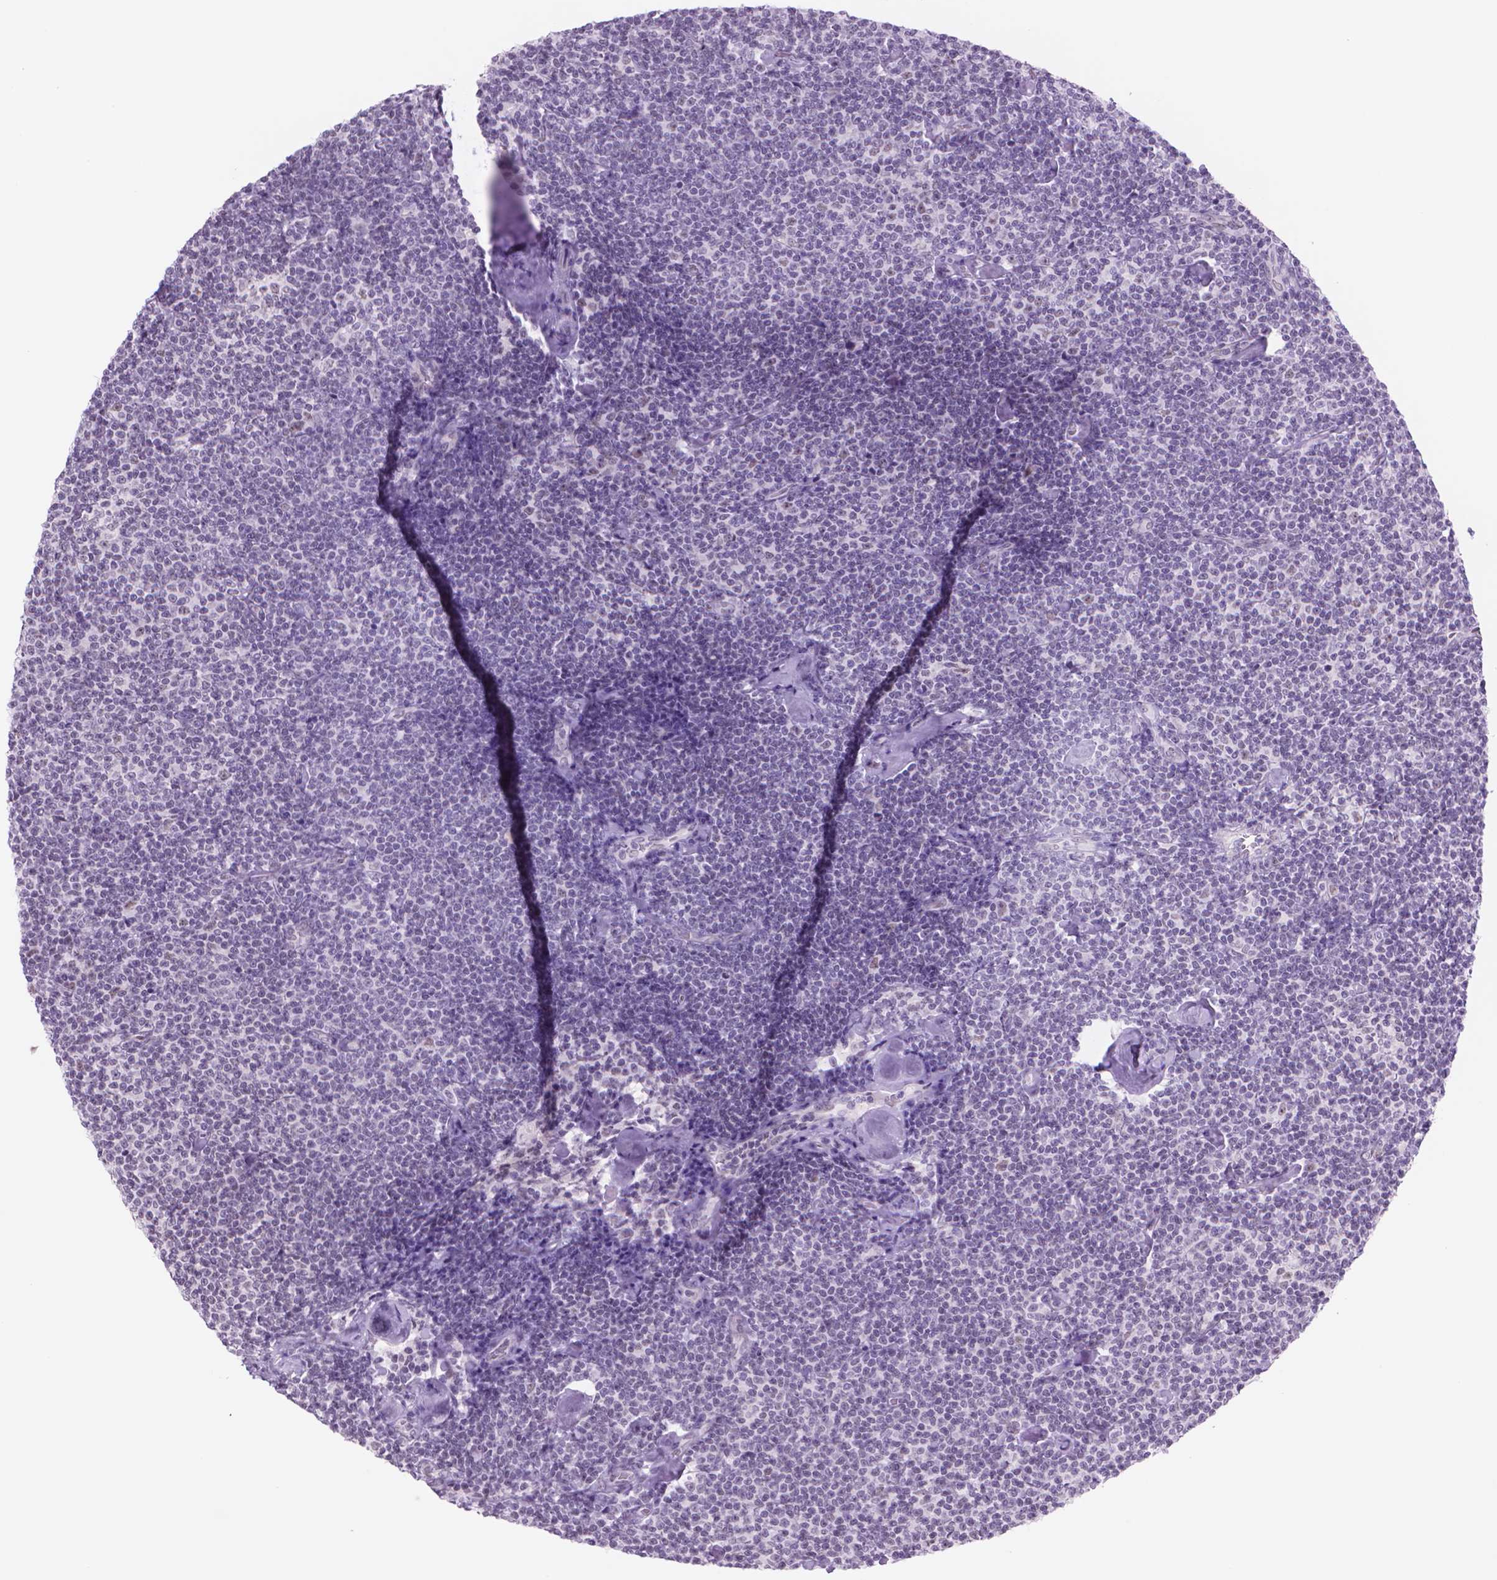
{"staining": {"intensity": "moderate", "quantity": "<25%", "location": "nuclear"}, "tissue": "lymphoma", "cell_type": "Tumor cells", "image_type": "cancer", "snomed": [{"axis": "morphology", "description": "Malignant lymphoma, non-Hodgkin's type, Low grade"}, {"axis": "topography", "description": "Lymph node"}], "caption": "A high-resolution image shows IHC staining of lymphoma, which reveals moderate nuclear staining in about <25% of tumor cells. The protein is stained brown, and the nuclei are stained in blue (DAB (3,3'-diaminobenzidine) IHC with brightfield microscopy, high magnification).", "gene": "POLR3D", "patient": {"sex": "male", "age": 81}}